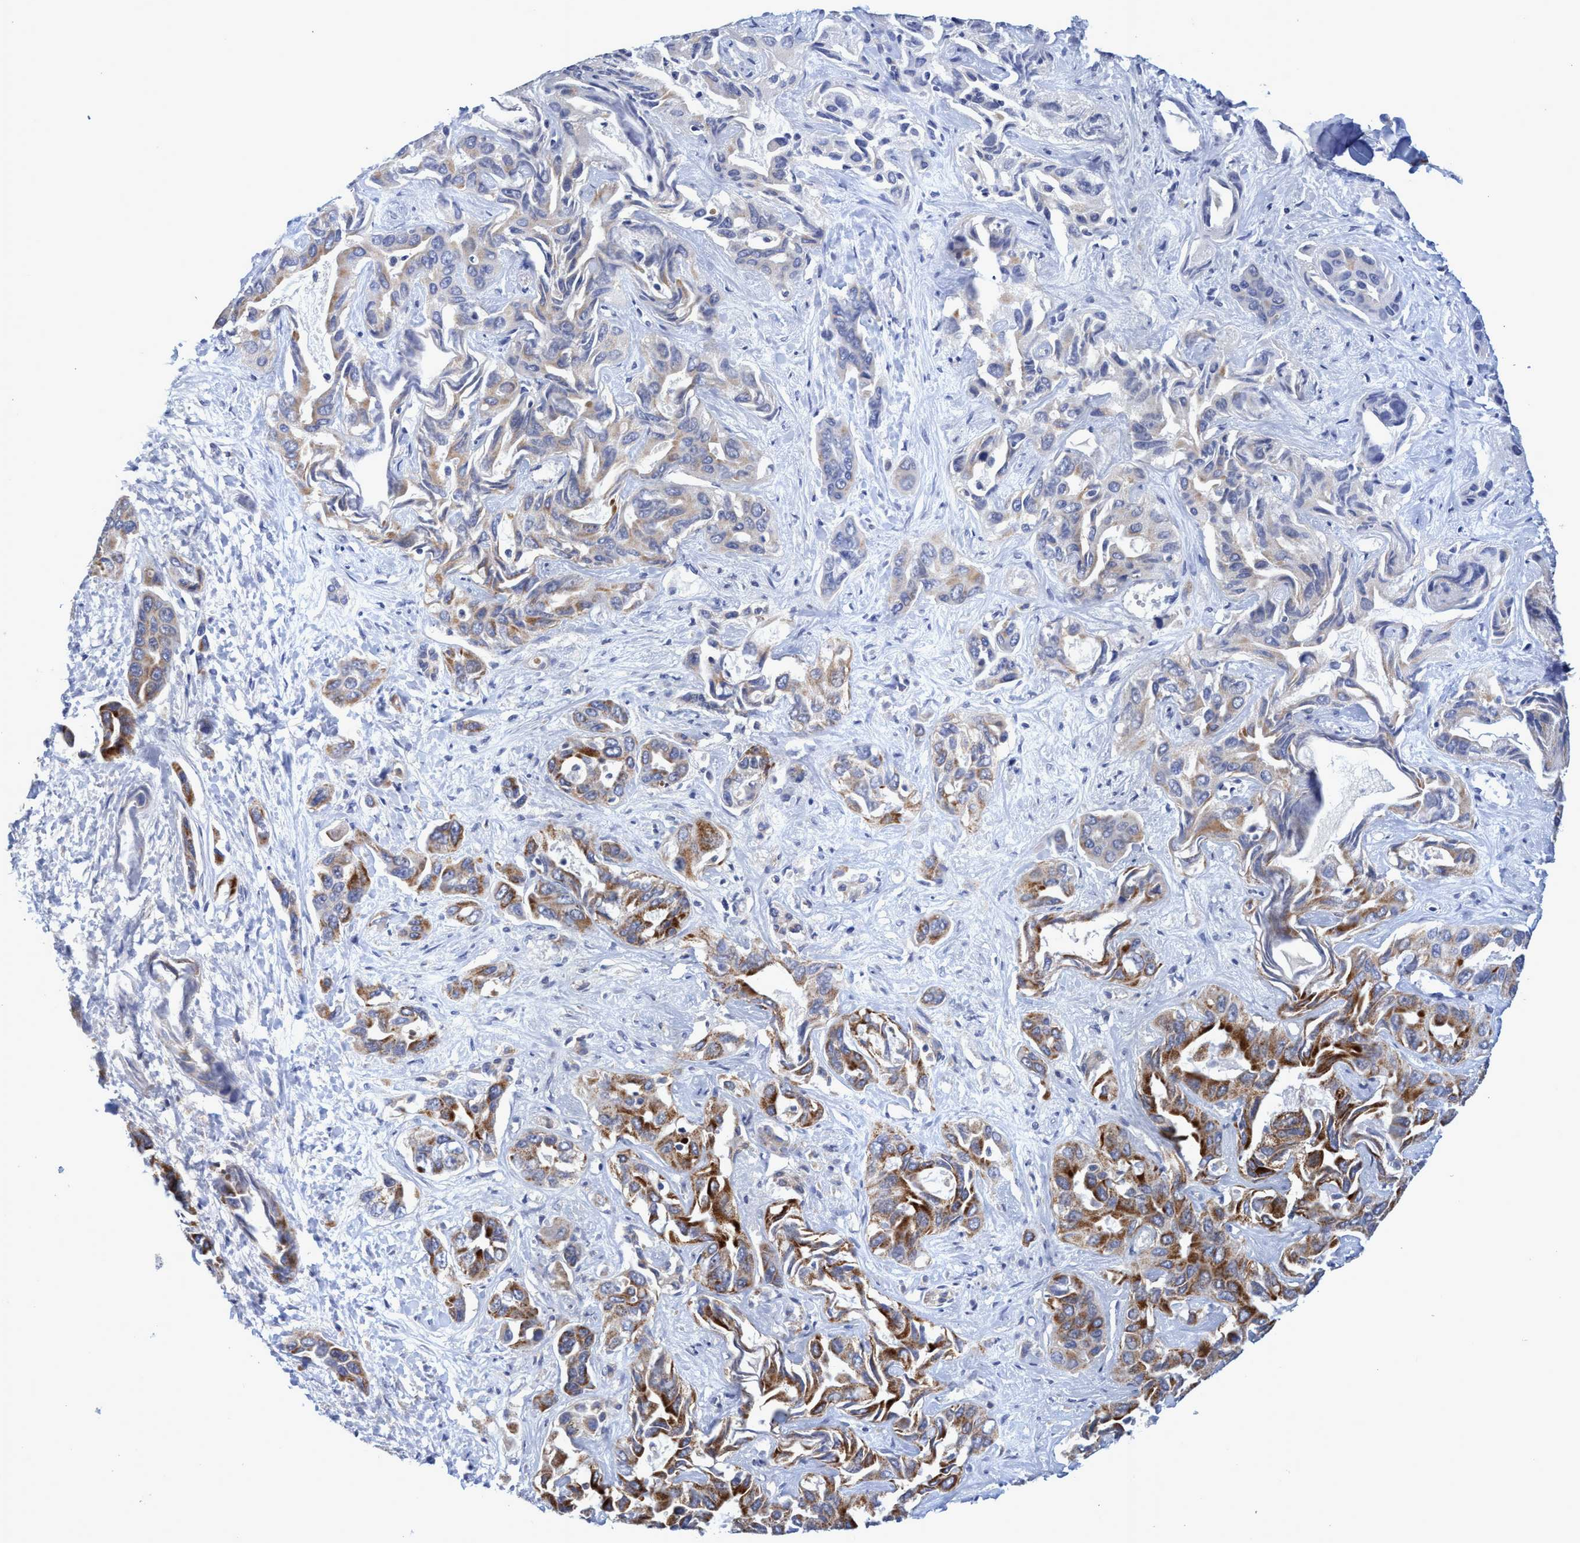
{"staining": {"intensity": "moderate", "quantity": "25%-75%", "location": "cytoplasmic/membranous"}, "tissue": "liver cancer", "cell_type": "Tumor cells", "image_type": "cancer", "snomed": [{"axis": "morphology", "description": "Cholangiocarcinoma"}, {"axis": "topography", "description": "Liver"}], "caption": "Liver cancer stained with immunohistochemistry demonstrates moderate cytoplasmic/membranous staining in about 25%-75% of tumor cells.", "gene": "NAT16", "patient": {"sex": "female", "age": 52}}